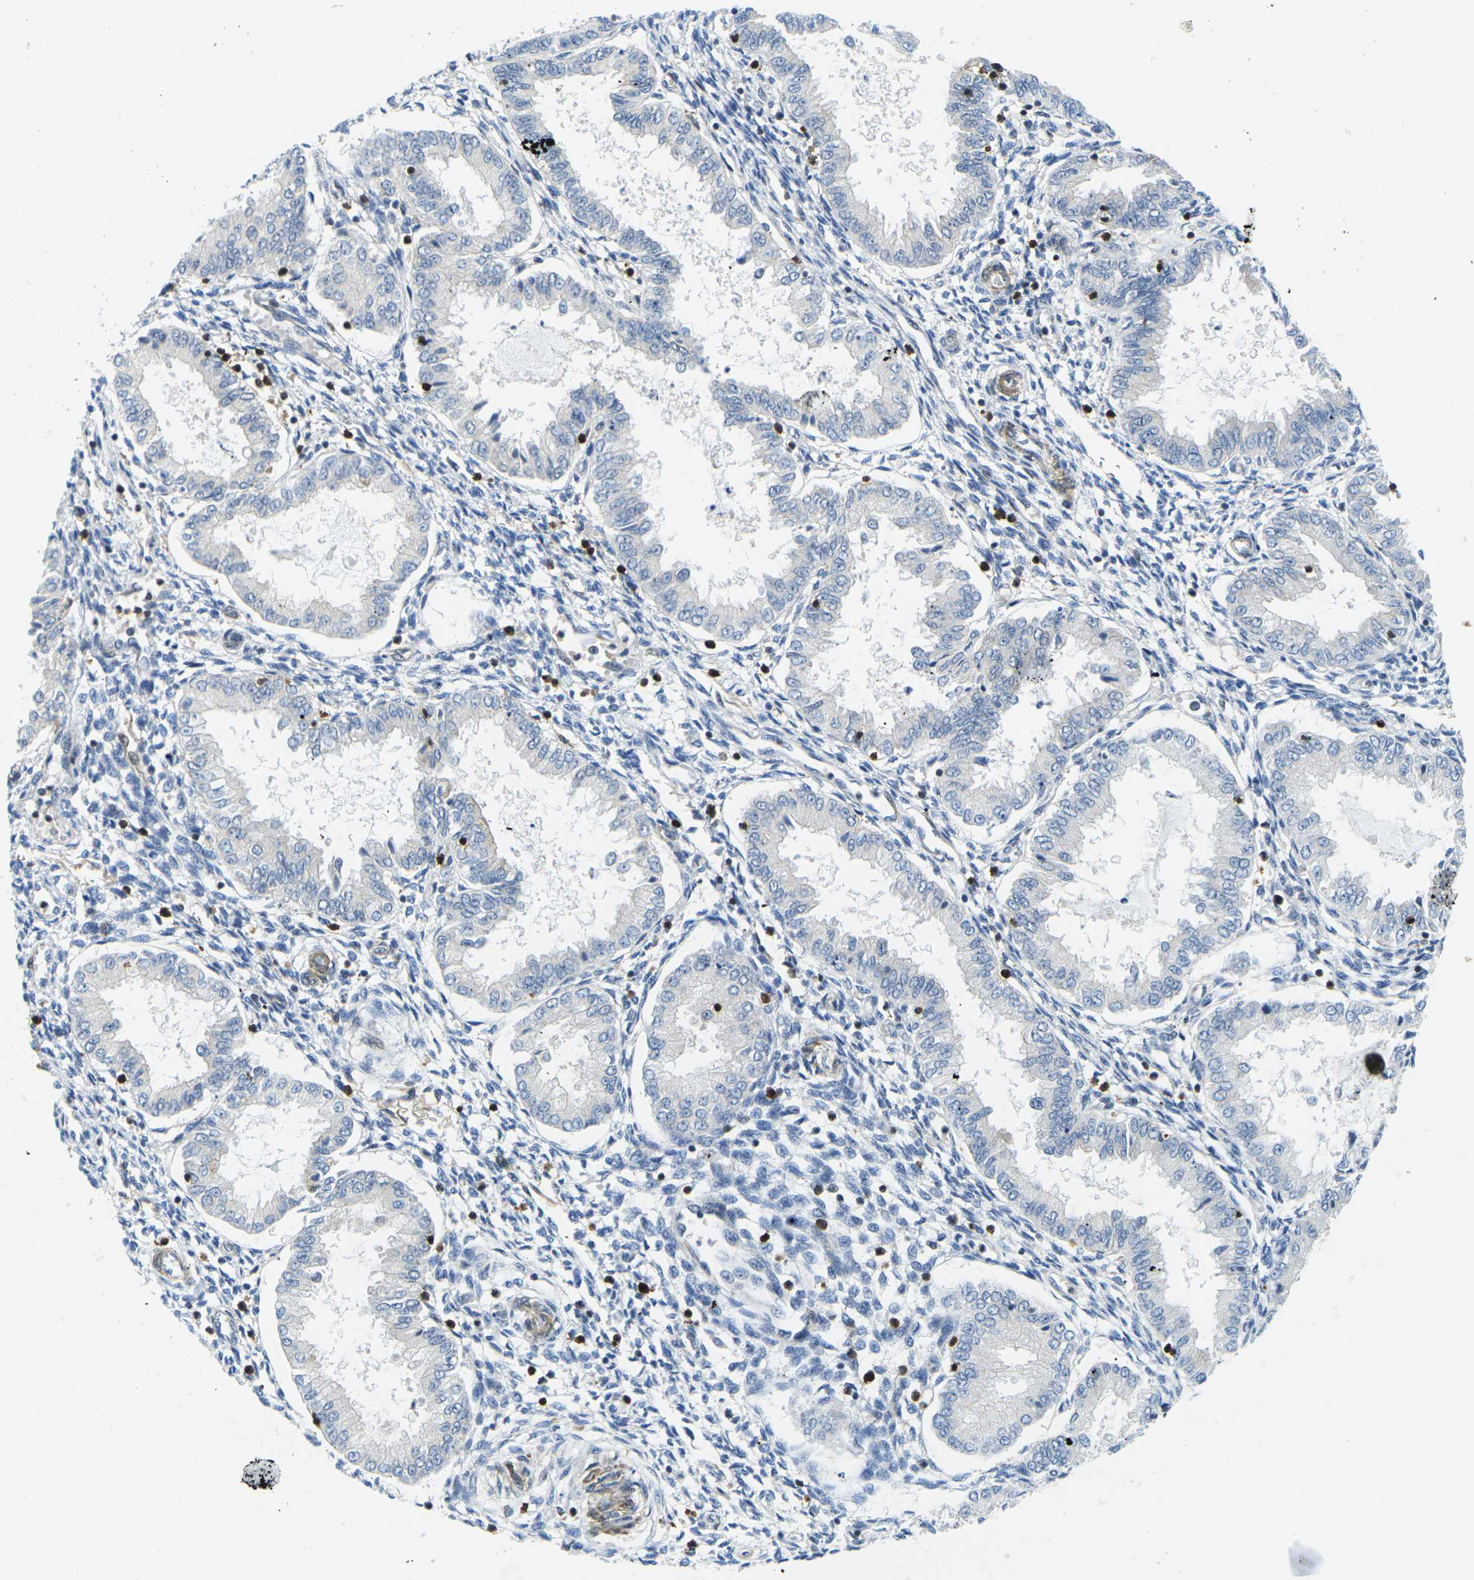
{"staining": {"intensity": "weak", "quantity": "<25%", "location": "cytoplasmic/membranous"}, "tissue": "endometrium", "cell_type": "Cells in endometrial stroma", "image_type": "normal", "snomed": [{"axis": "morphology", "description": "Normal tissue, NOS"}, {"axis": "topography", "description": "Endometrium"}], "caption": "Immunohistochemistry (IHC) of benign endometrium shows no expression in cells in endometrial stroma.", "gene": "LASP1", "patient": {"sex": "female", "age": 33}}